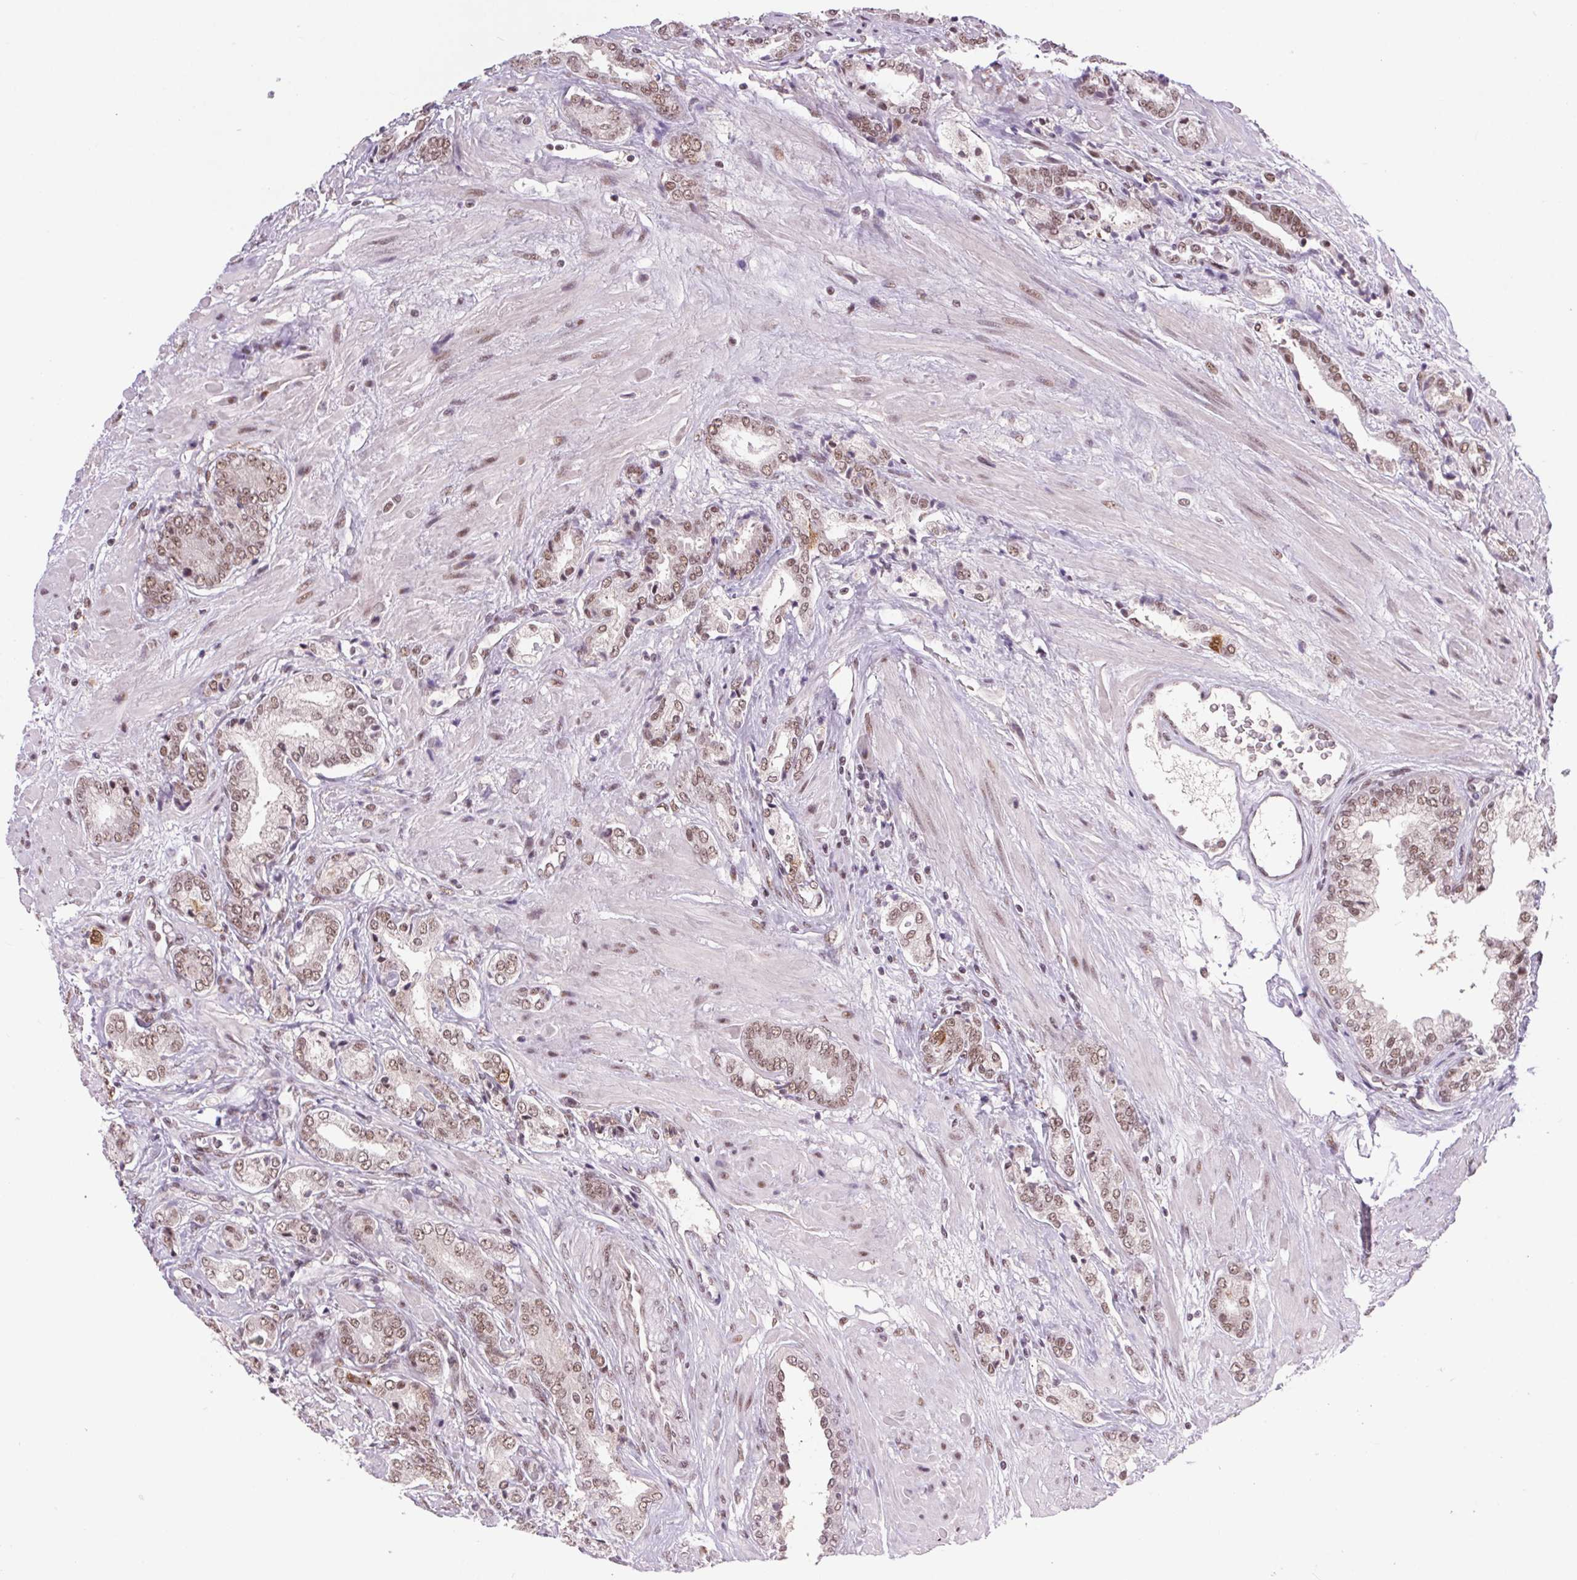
{"staining": {"intensity": "weak", "quantity": "25%-75%", "location": "nuclear"}, "tissue": "prostate cancer", "cell_type": "Tumor cells", "image_type": "cancer", "snomed": [{"axis": "morphology", "description": "Adenocarcinoma, High grade"}, {"axis": "topography", "description": "Prostate"}], "caption": "Weak nuclear positivity is present in approximately 25%-75% of tumor cells in adenocarcinoma (high-grade) (prostate).", "gene": "CD2BP2", "patient": {"sex": "male", "age": 56}}